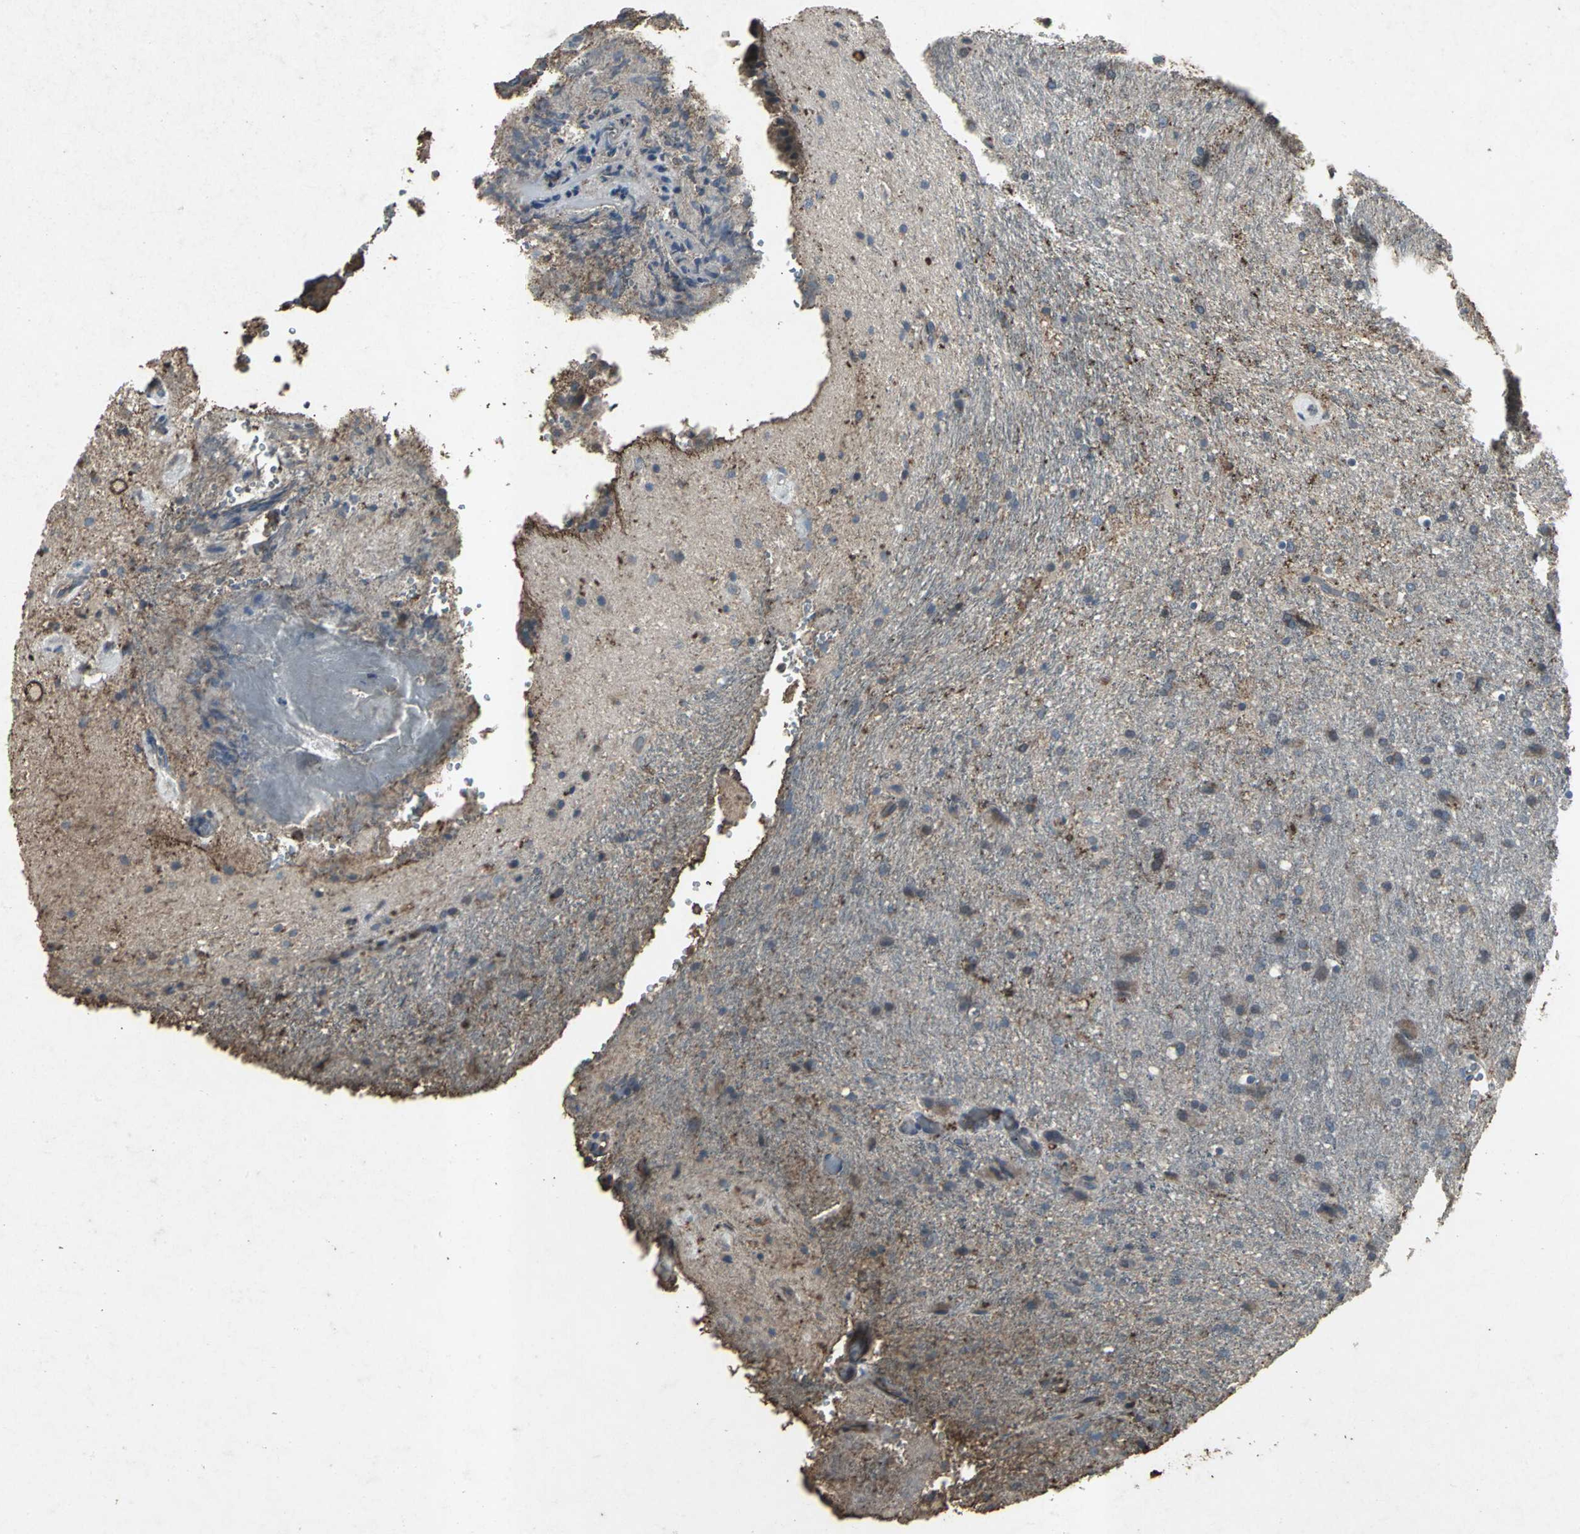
{"staining": {"intensity": "moderate", "quantity": "25%-75%", "location": "cytoplasmic/membranous"}, "tissue": "glioma", "cell_type": "Tumor cells", "image_type": "cancer", "snomed": [{"axis": "morphology", "description": "Normal tissue, NOS"}, {"axis": "morphology", "description": "Glioma, malignant, High grade"}, {"axis": "topography", "description": "Cerebral cortex"}], "caption": "Immunohistochemical staining of human high-grade glioma (malignant) displays moderate cytoplasmic/membranous protein positivity in about 25%-75% of tumor cells.", "gene": "CCR9", "patient": {"sex": "male", "age": 56}}